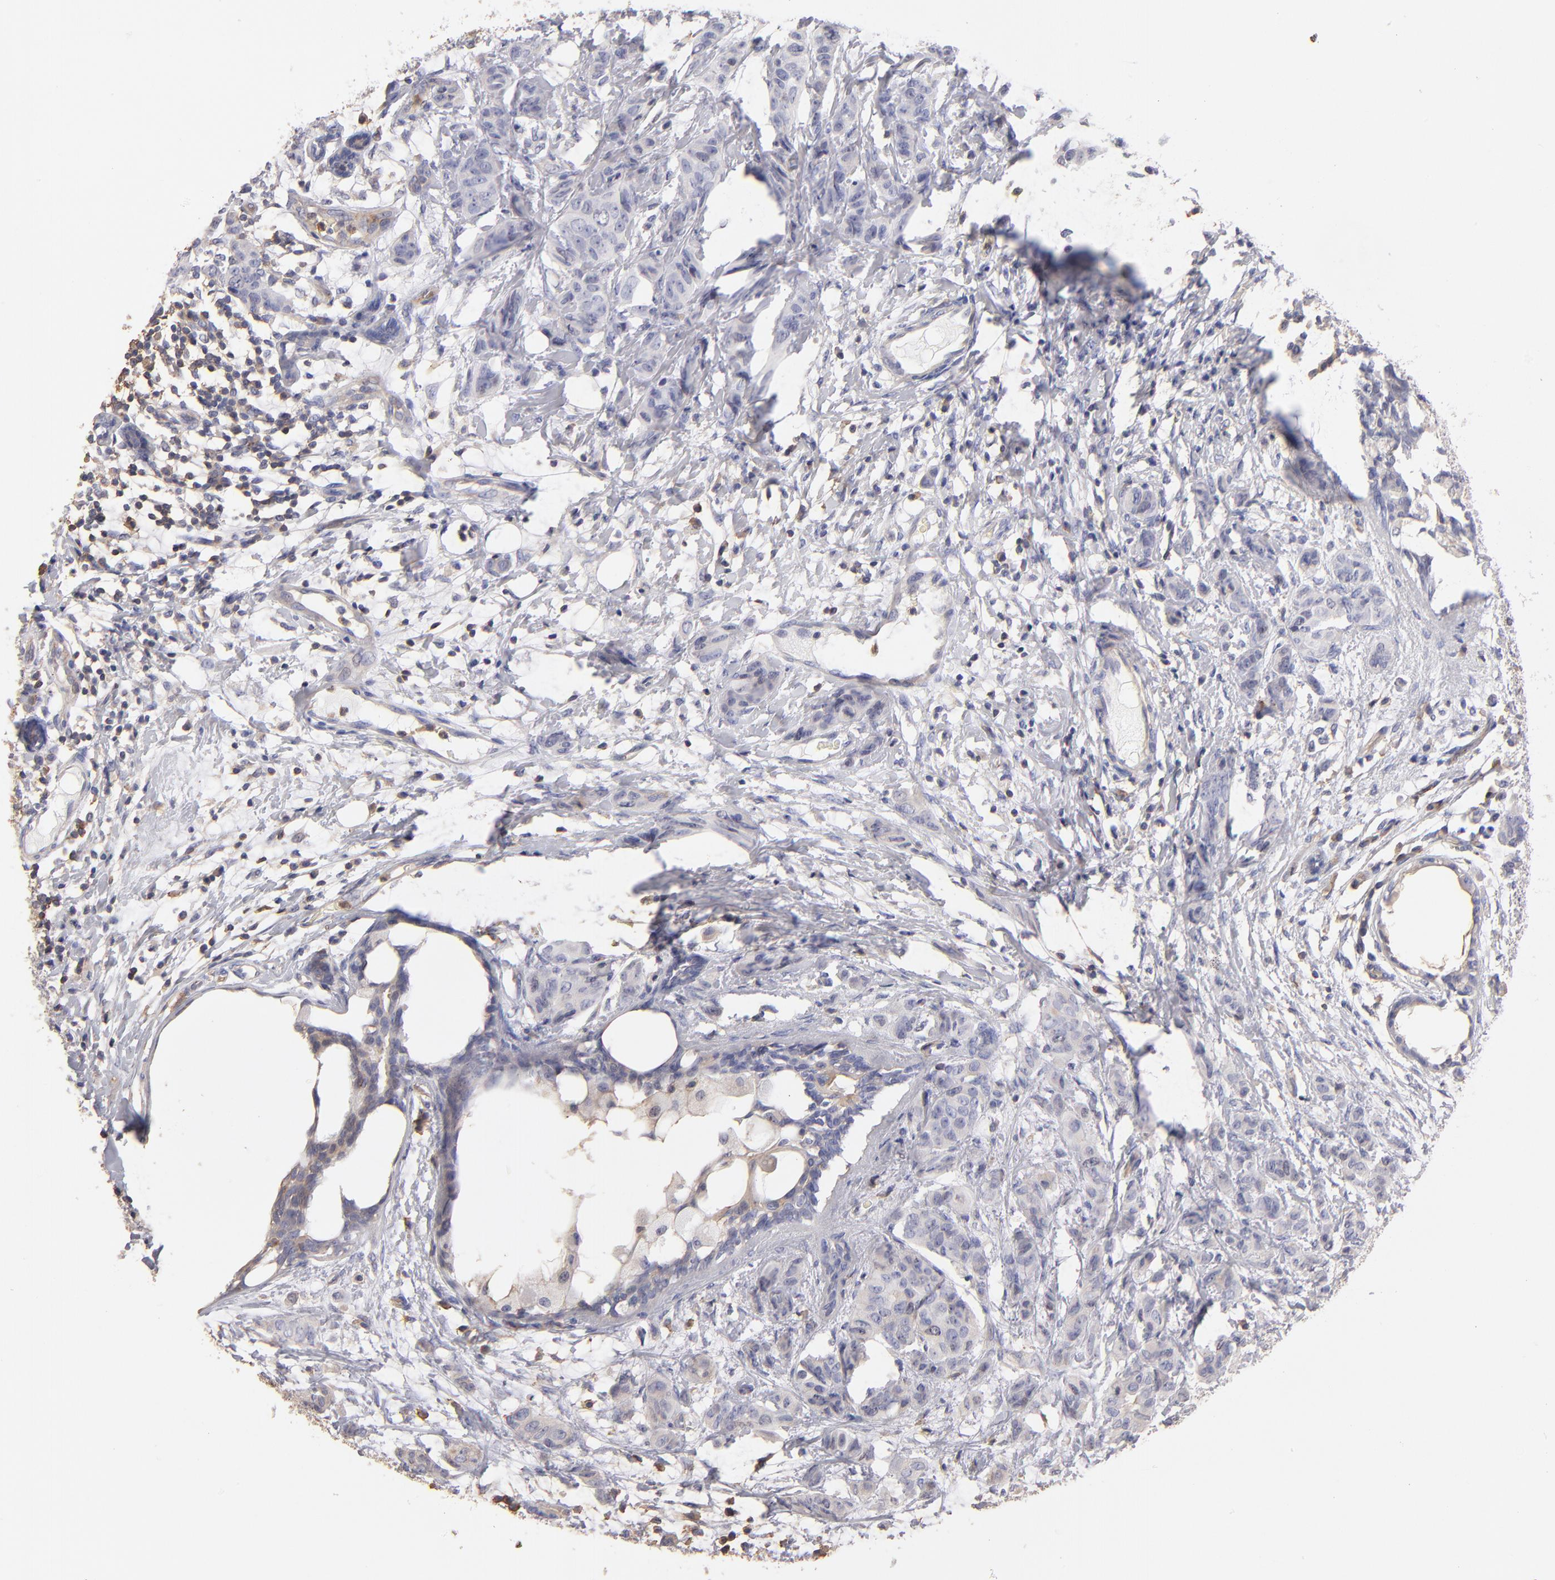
{"staining": {"intensity": "negative", "quantity": "none", "location": "none"}, "tissue": "breast cancer", "cell_type": "Tumor cells", "image_type": "cancer", "snomed": [{"axis": "morphology", "description": "Duct carcinoma"}, {"axis": "topography", "description": "Breast"}], "caption": "Tumor cells show no significant protein positivity in invasive ductal carcinoma (breast). The staining is performed using DAB brown chromogen with nuclei counter-stained in using hematoxylin.", "gene": "ABCB1", "patient": {"sex": "female", "age": 40}}